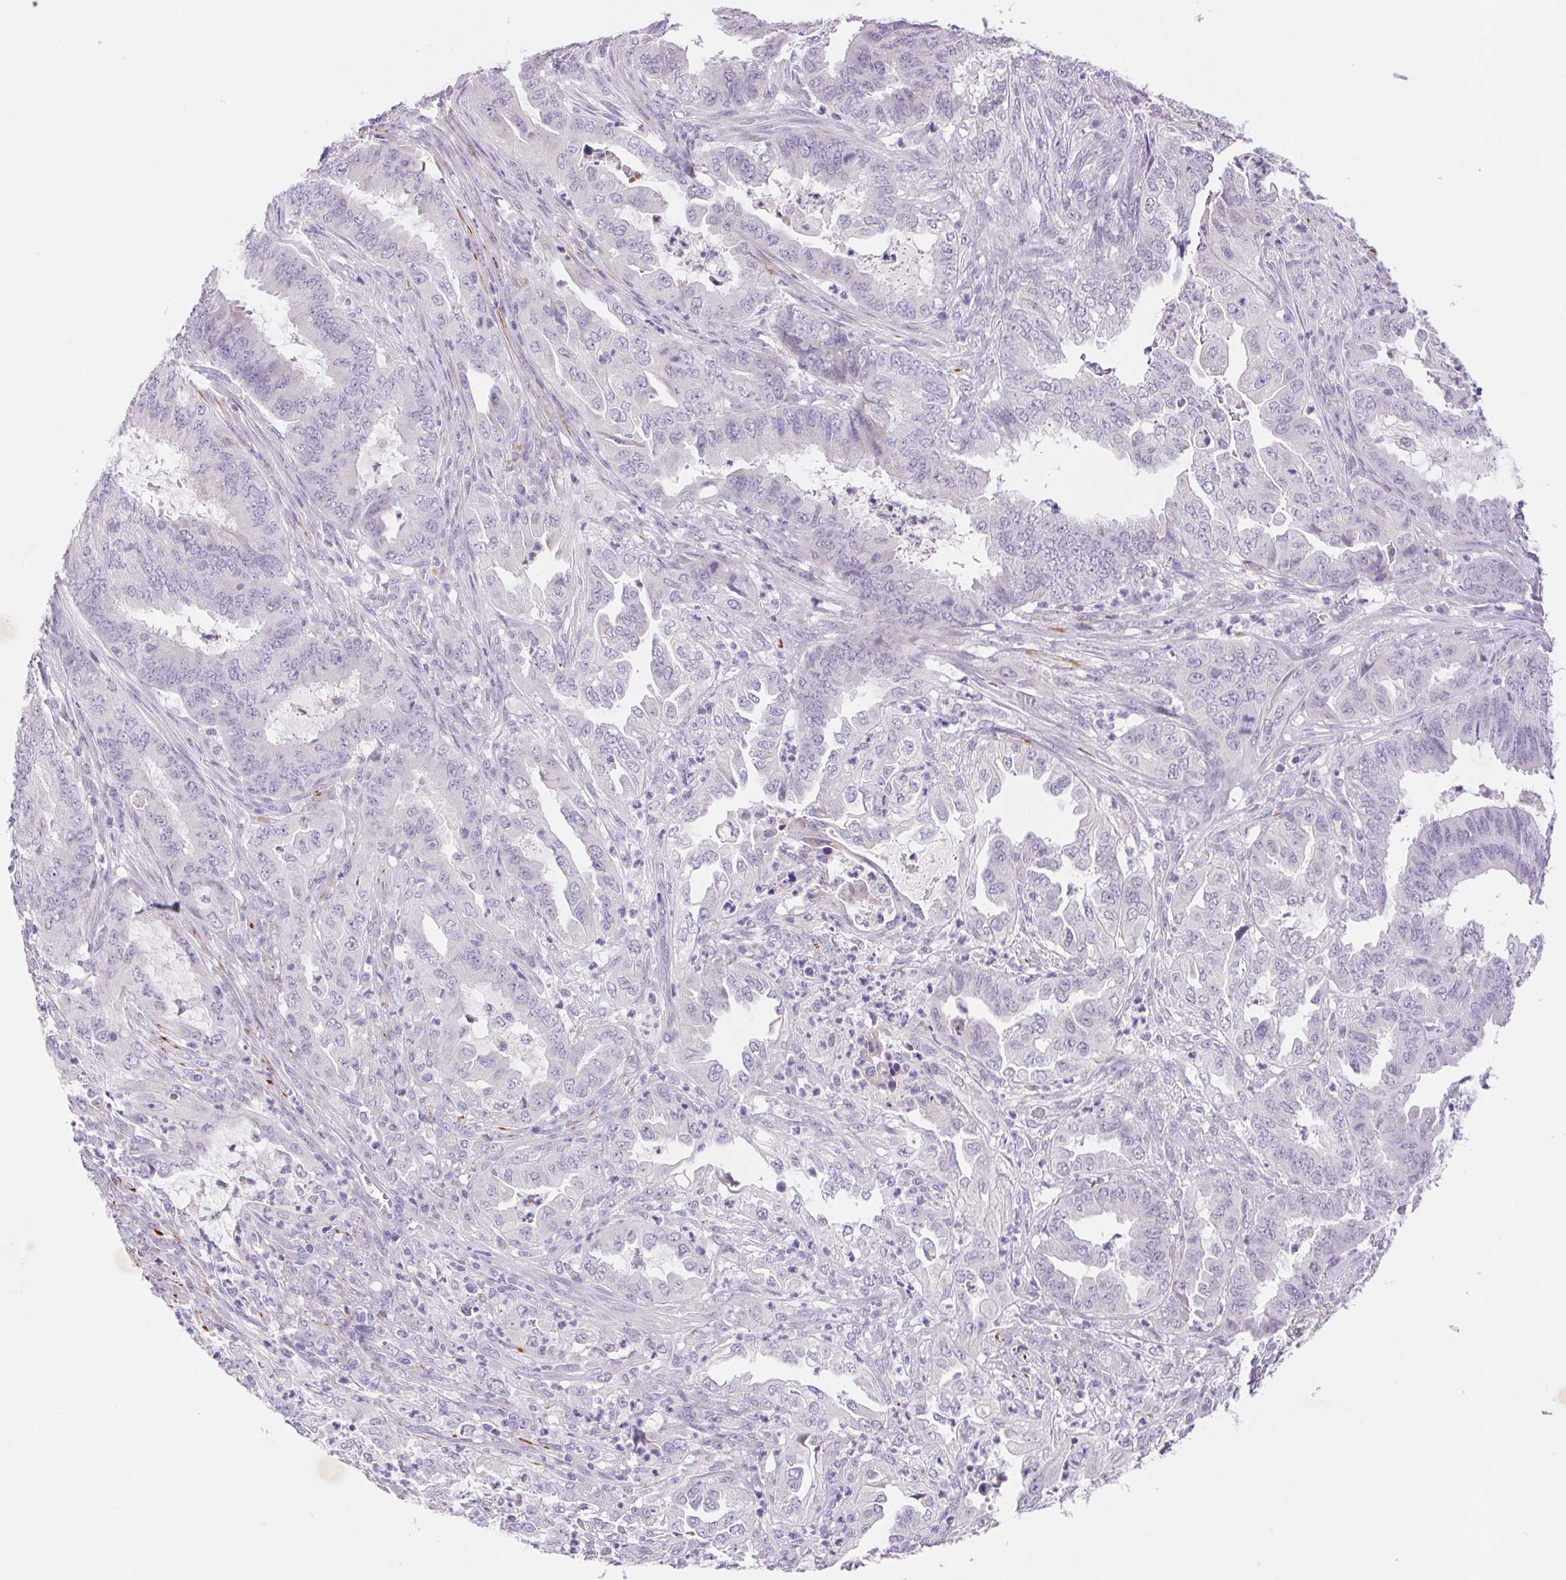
{"staining": {"intensity": "negative", "quantity": "none", "location": "none"}, "tissue": "endometrial cancer", "cell_type": "Tumor cells", "image_type": "cancer", "snomed": [{"axis": "morphology", "description": "Adenocarcinoma, NOS"}, {"axis": "topography", "description": "Endometrium"}], "caption": "The IHC image has no significant staining in tumor cells of adenocarcinoma (endometrial) tissue. (DAB immunohistochemistry visualized using brightfield microscopy, high magnification).", "gene": "ARHGAP11B", "patient": {"sex": "female", "age": 51}}